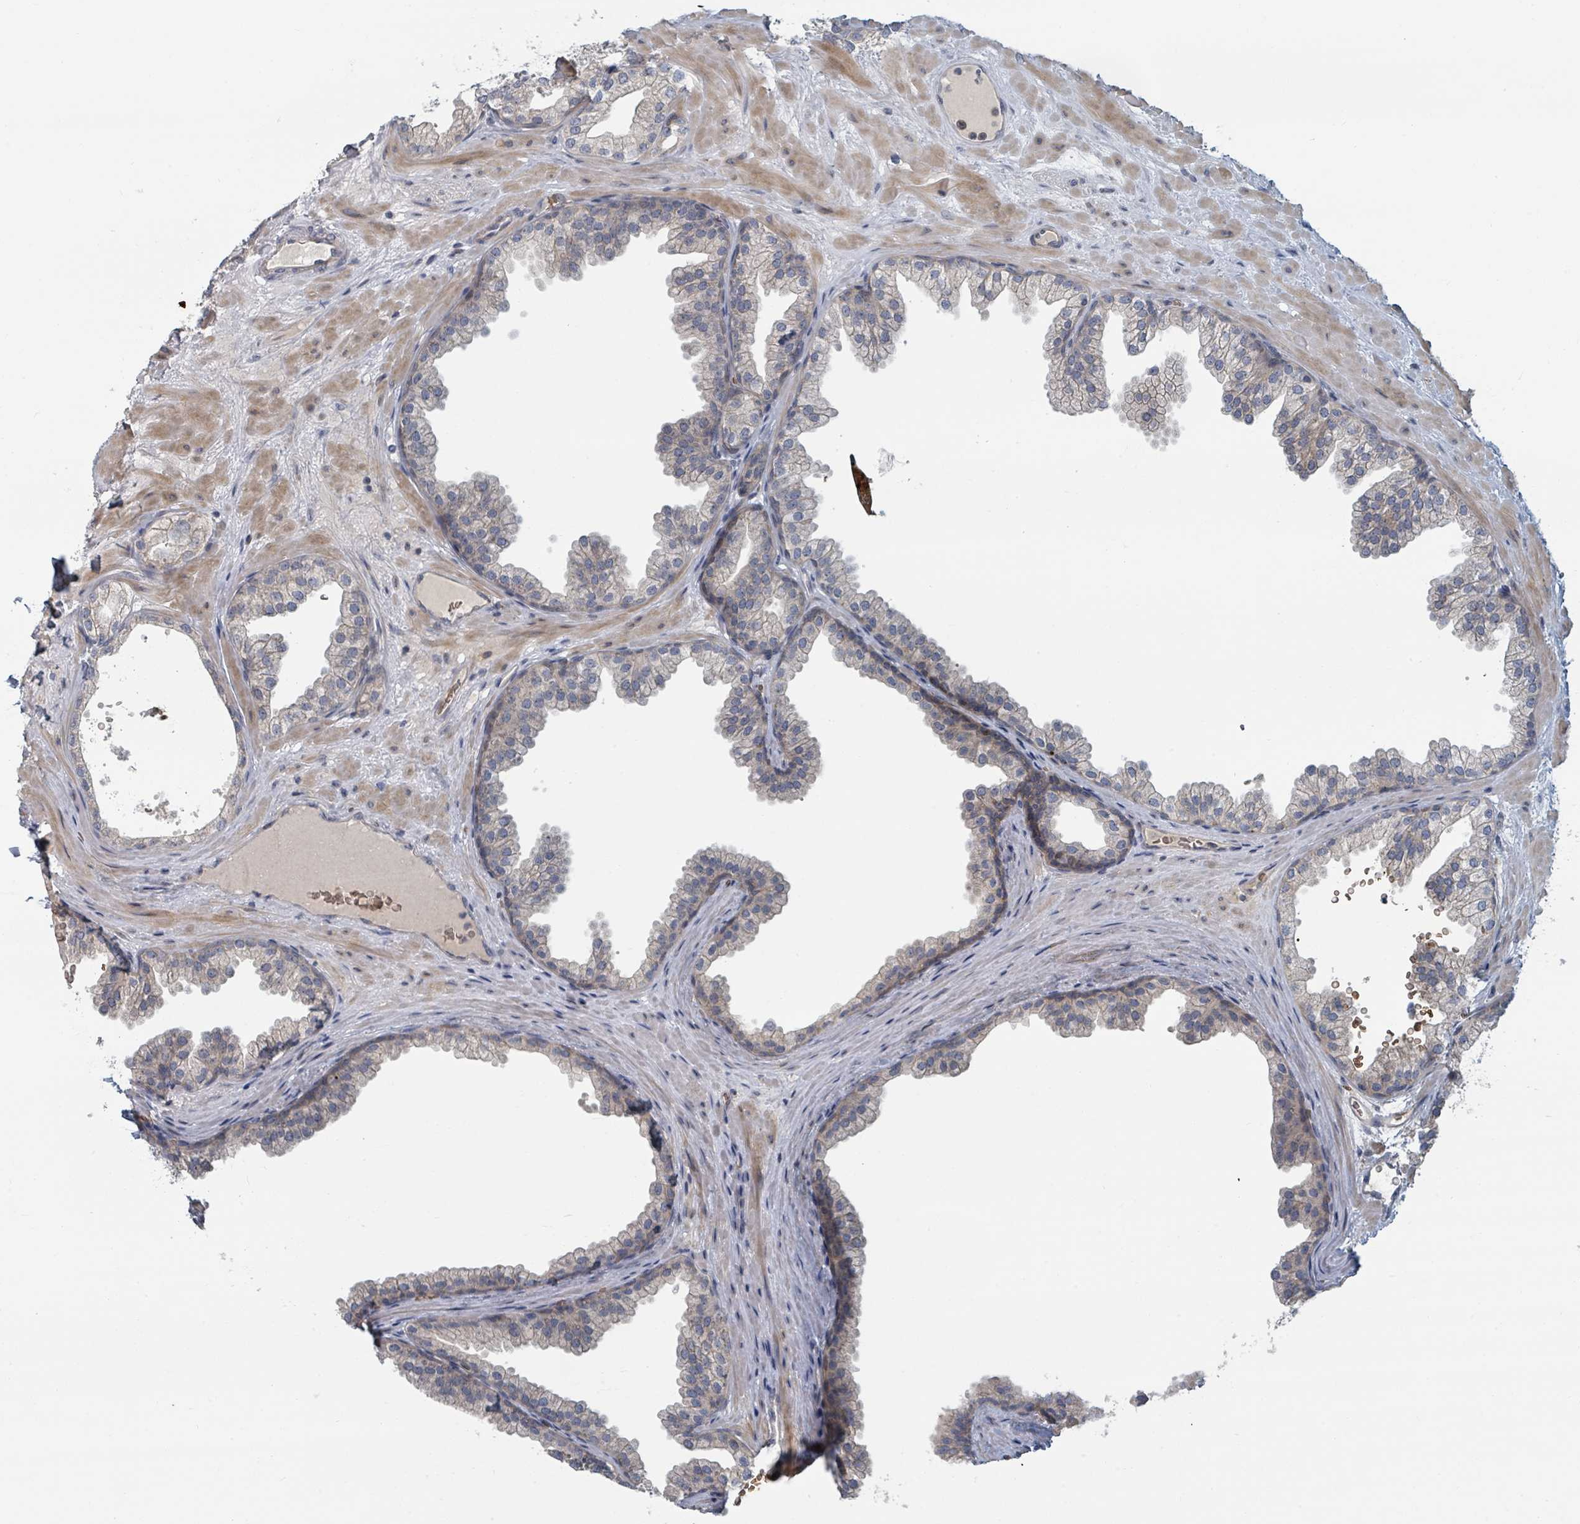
{"staining": {"intensity": "negative", "quantity": "none", "location": "none"}, "tissue": "prostate", "cell_type": "Glandular cells", "image_type": "normal", "snomed": [{"axis": "morphology", "description": "Normal tissue, NOS"}, {"axis": "topography", "description": "Prostate"}], "caption": "Immunohistochemistry micrograph of benign human prostate stained for a protein (brown), which demonstrates no staining in glandular cells.", "gene": "TRPC4AP", "patient": {"sex": "male", "age": 37}}